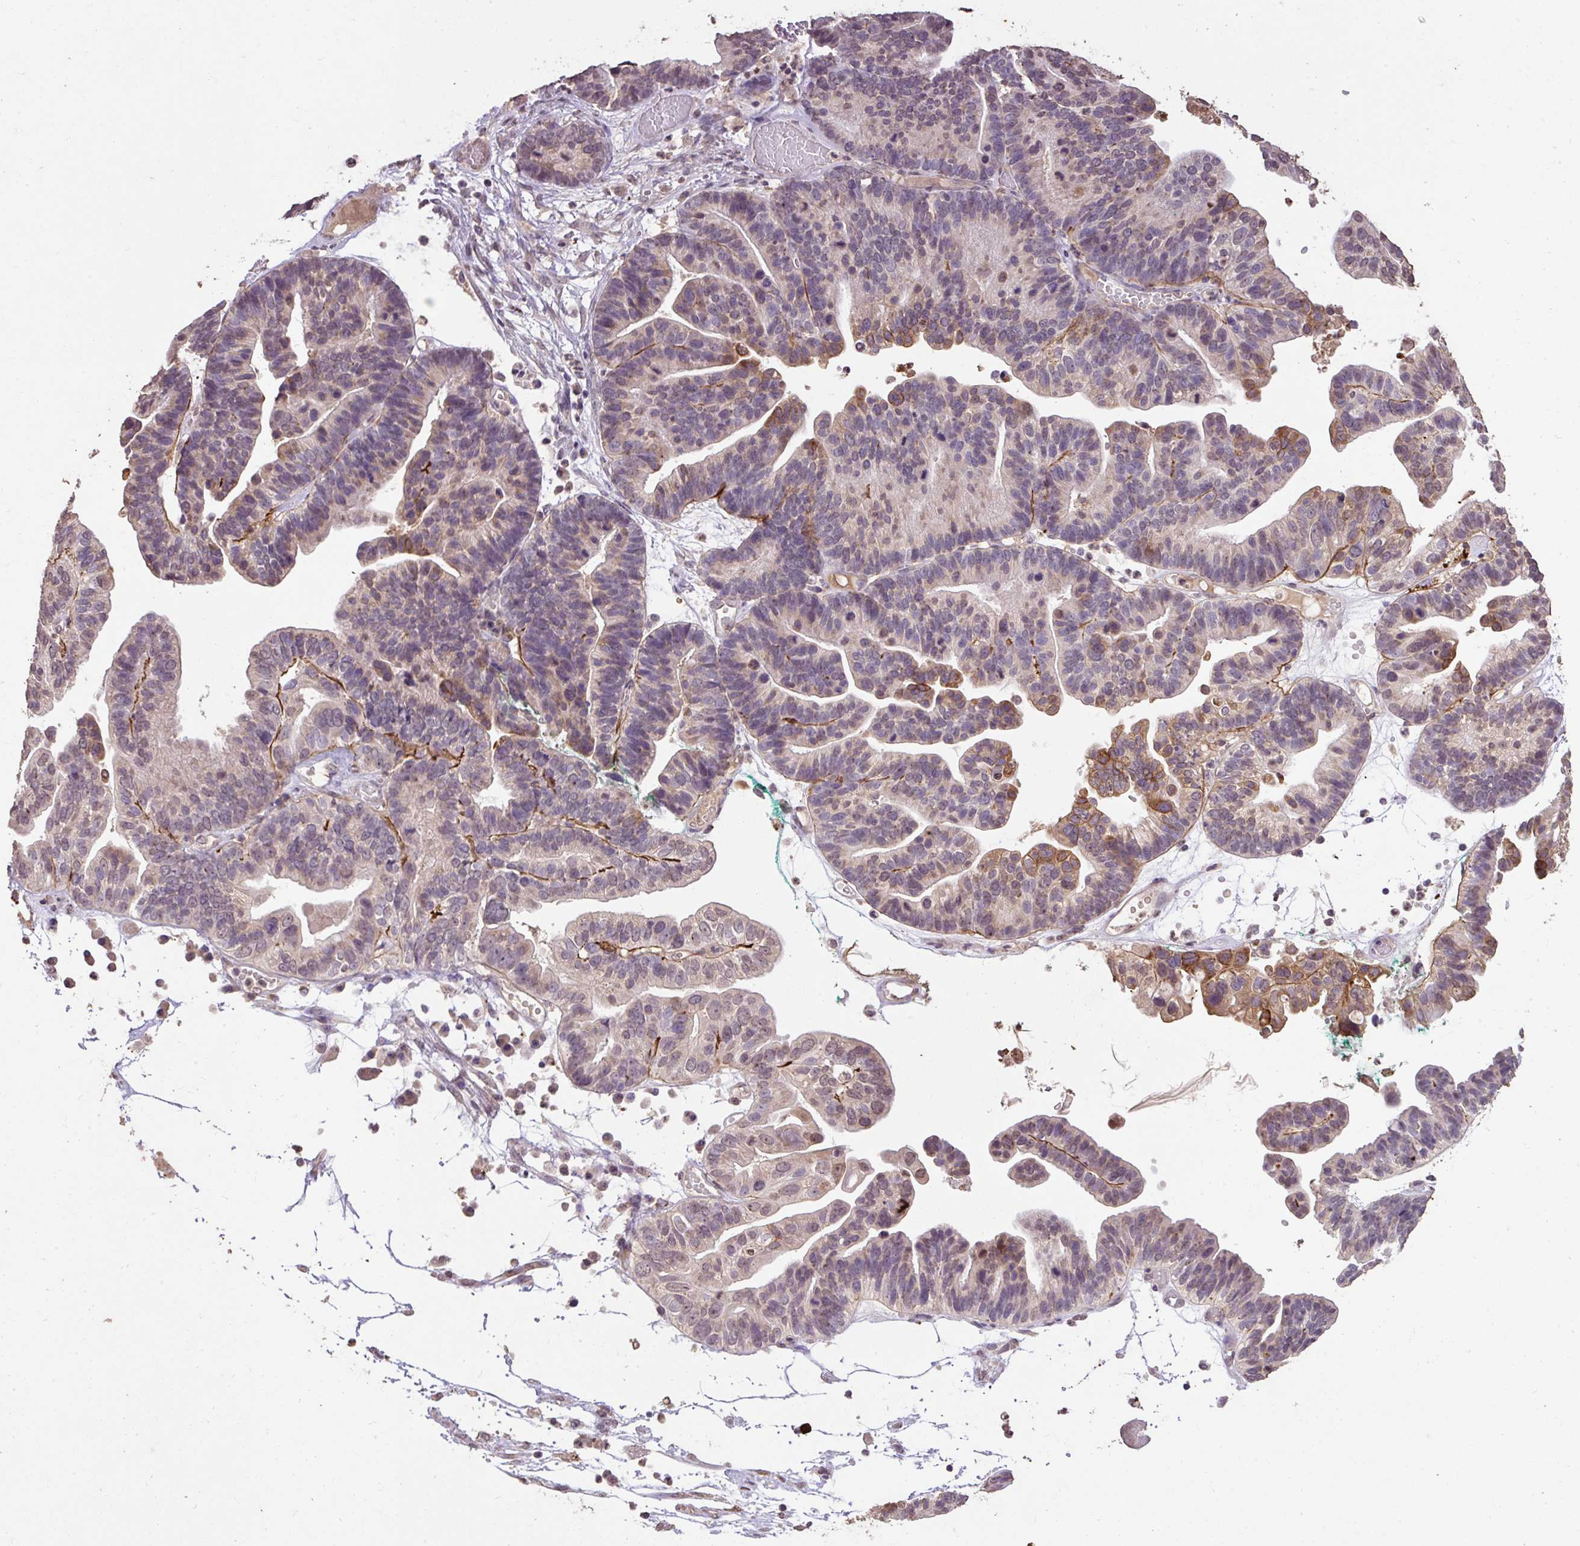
{"staining": {"intensity": "moderate", "quantity": "<25%", "location": "cytoplasmic/membranous"}, "tissue": "ovarian cancer", "cell_type": "Tumor cells", "image_type": "cancer", "snomed": [{"axis": "morphology", "description": "Cystadenocarcinoma, serous, NOS"}, {"axis": "topography", "description": "Ovary"}], "caption": "Immunohistochemistry (IHC) histopathology image of serous cystadenocarcinoma (ovarian) stained for a protein (brown), which shows low levels of moderate cytoplasmic/membranous expression in approximately <25% of tumor cells.", "gene": "LRTM2", "patient": {"sex": "female", "age": 56}}